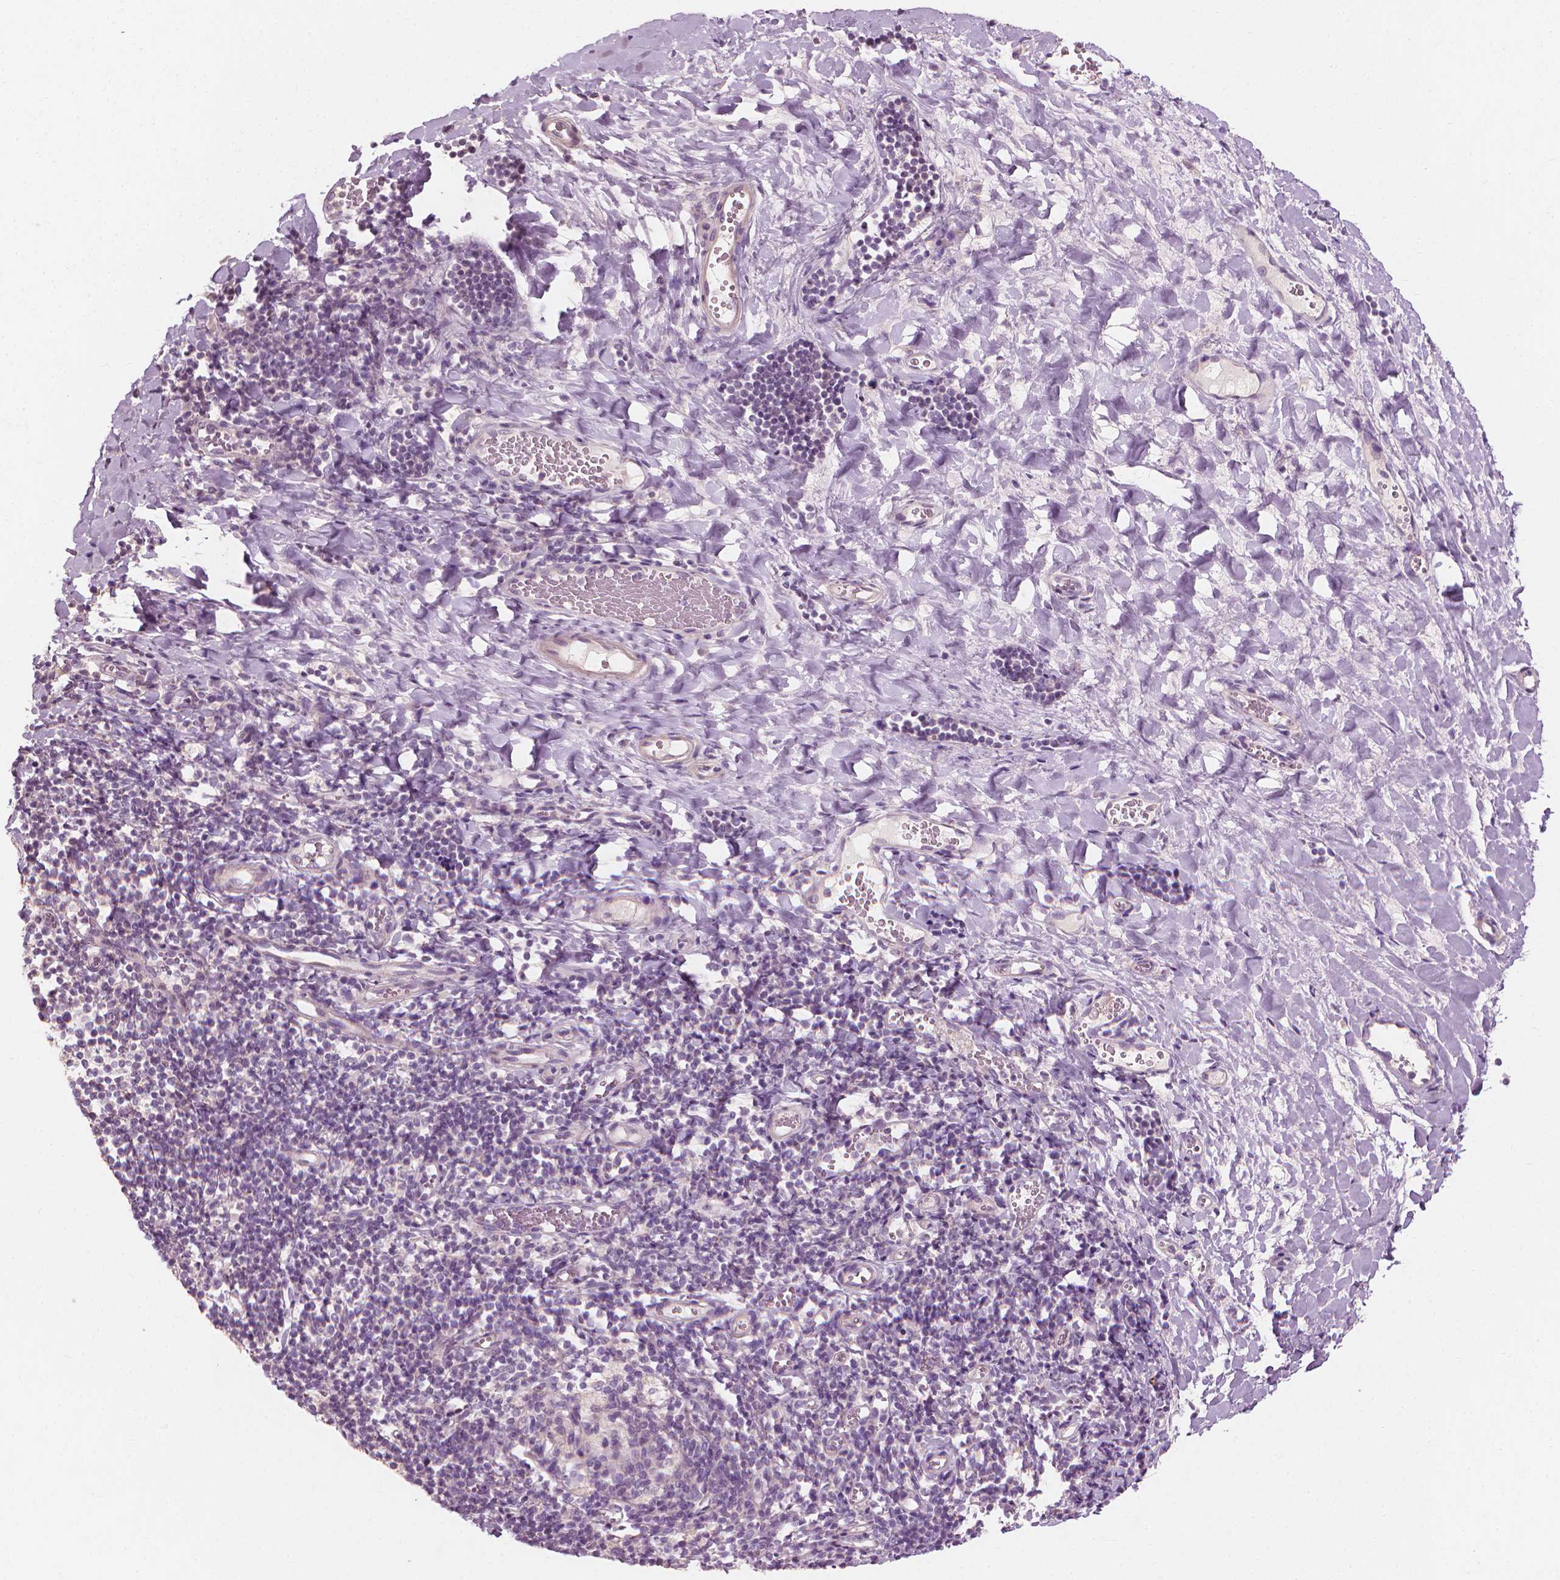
{"staining": {"intensity": "negative", "quantity": "none", "location": "none"}, "tissue": "tonsil", "cell_type": "Germinal center cells", "image_type": "normal", "snomed": [{"axis": "morphology", "description": "Normal tissue, NOS"}, {"axis": "topography", "description": "Tonsil"}], "caption": "The micrograph exhibits no significant positivity in germinal center cells of tonsil. (Stains: DAB (3,3'-diaminobenzidine) IHC with hematoxylin counter stain, Microscopy: brightfield microscopy at high magnification).", "gene": "SAXO2", "patient": {"sex": "female", "age": 10}}